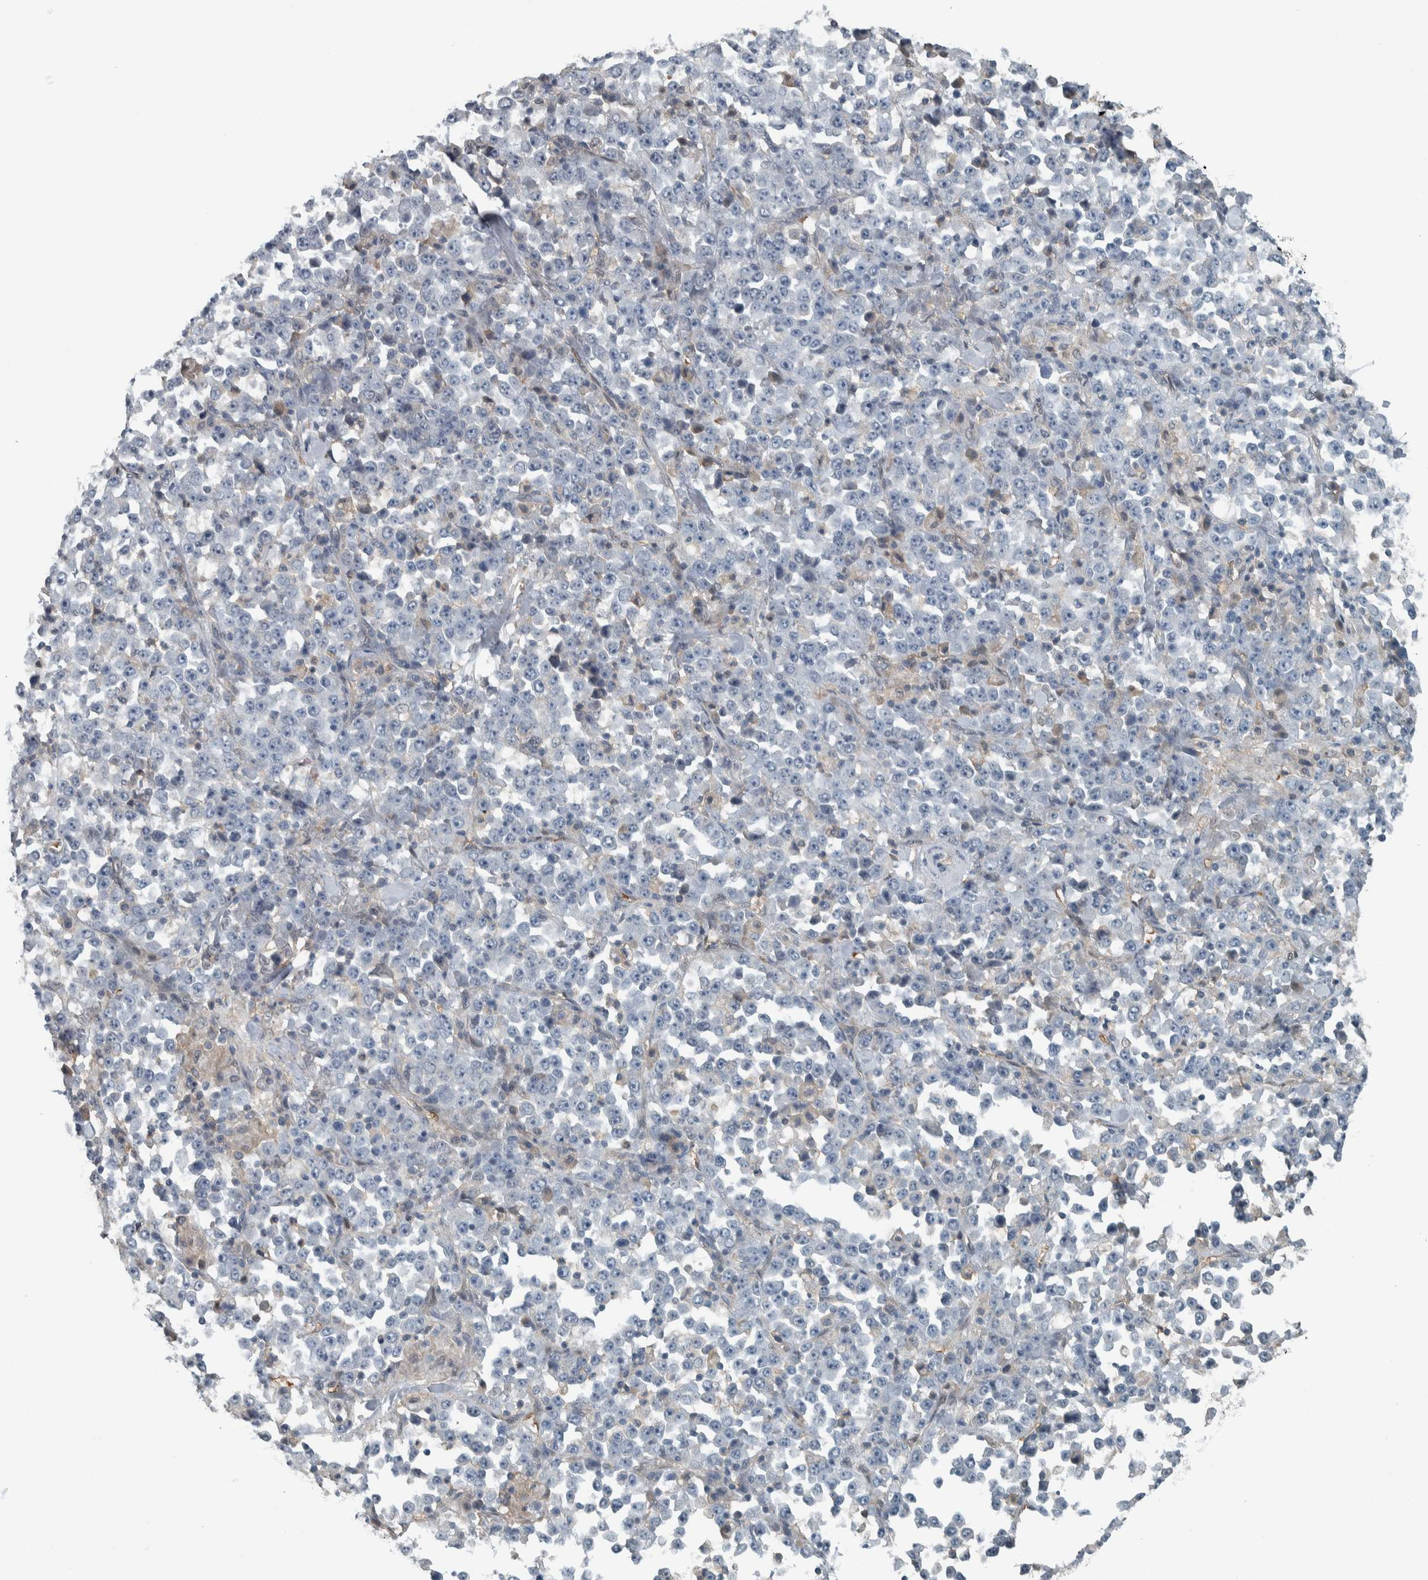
{"staining": {"intensity": "negative", "quantity": "none", "location": "none"}, "tissue": "stomach cancer", "cell_type": "Tumor cells", "image_type": "cancer", "snomed": [{"axis": "morphology", "description": "Normal tissue, NOS"}, {"axis": "morphology", "description": "Adenocarcinoma, NOS"}, {"axis": "topography", "description": "Stomach, upper"}, {"axis": "topography", "description": "Stomach"}], "caption": "High power microscopy histopathology image of an immunohistochemistry photomicrograph of adenocarcinoma (stomach), revealing no significant expression in tumor cells.", "gene": "ALAD", "patient": {"sex": "male", "age": 59}}